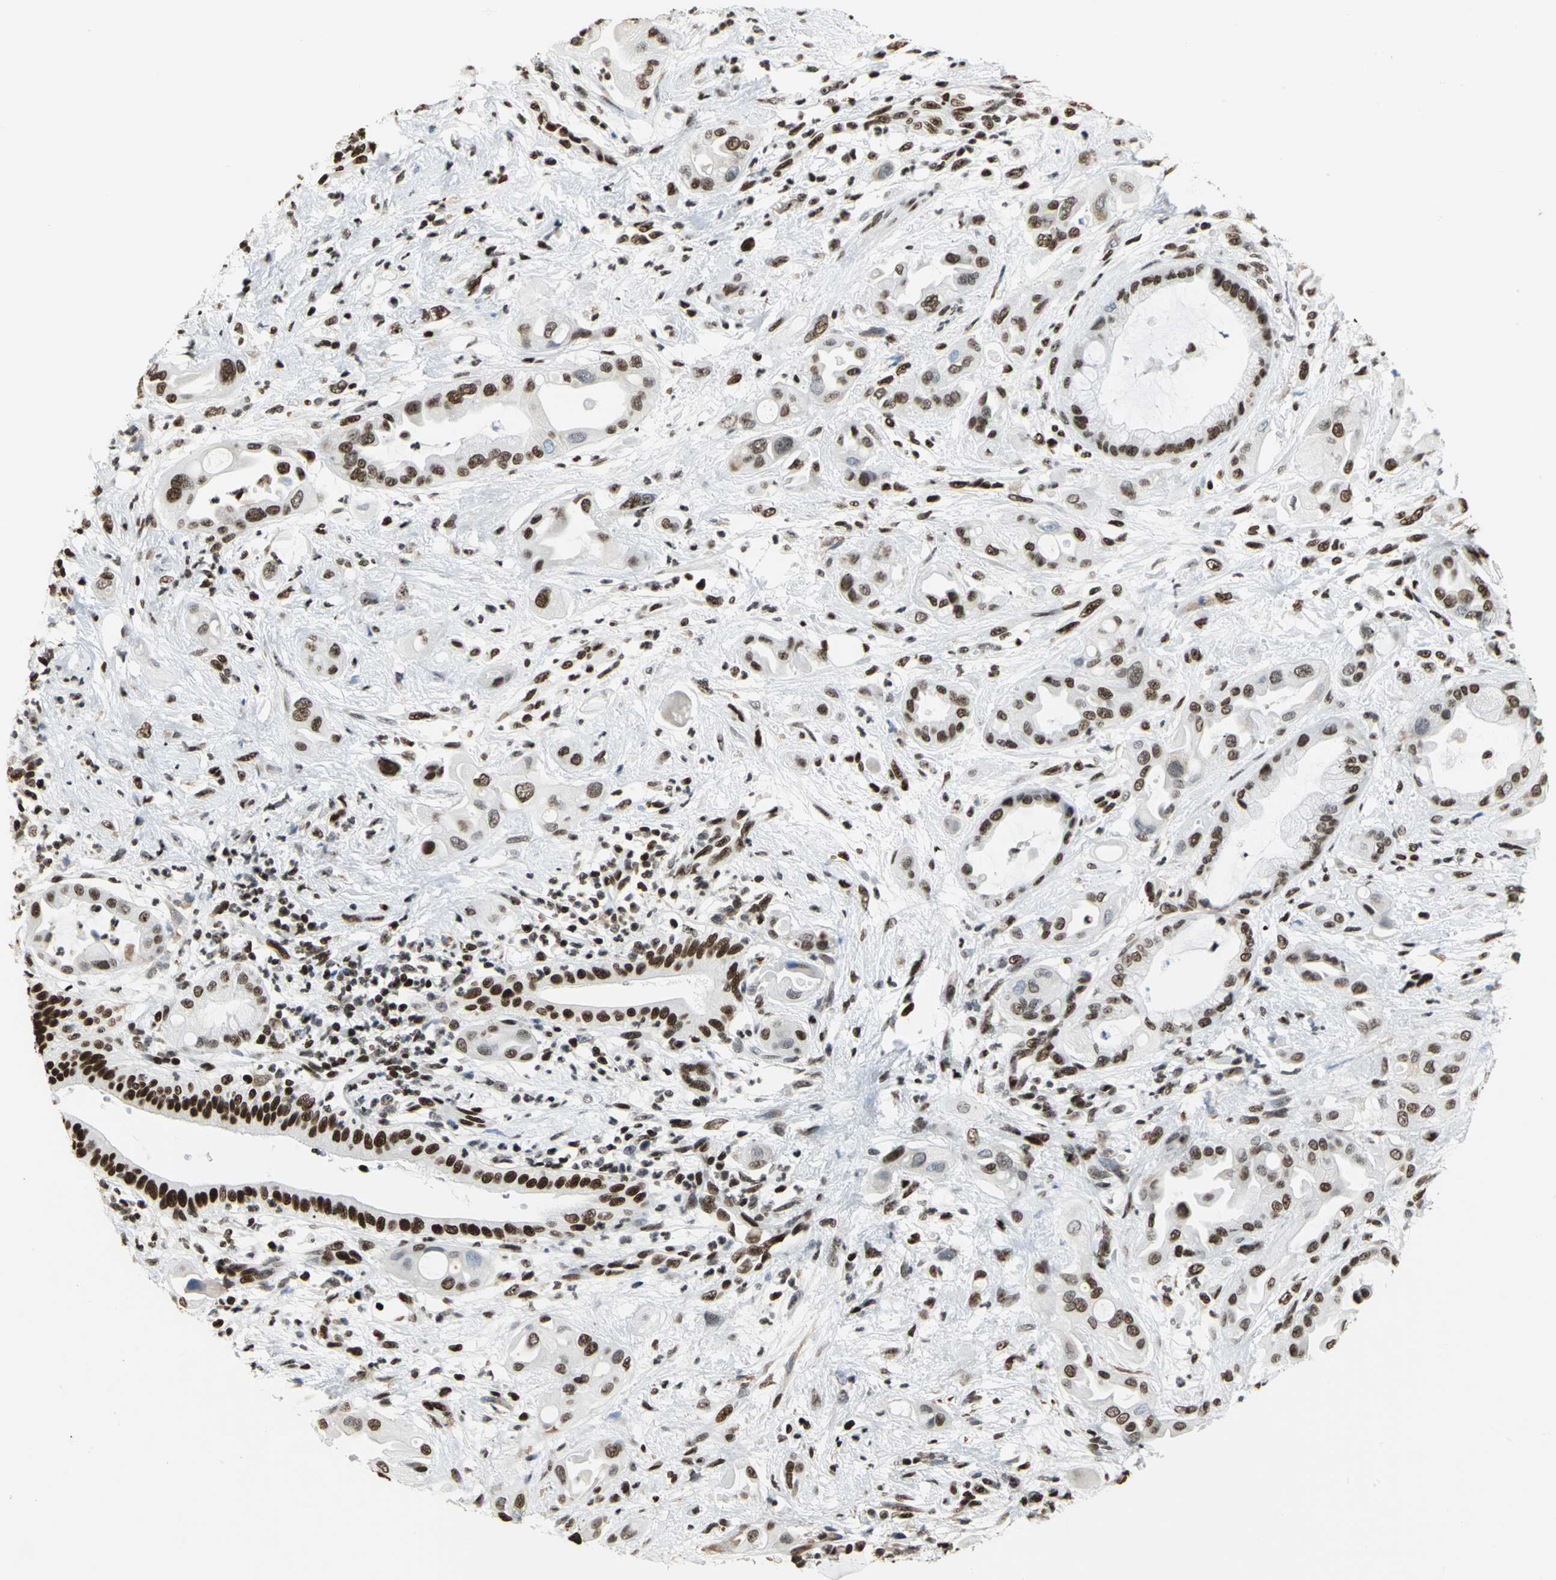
{"staining": {"intensity": "strong", "quantity": ">75%", "location": "nuclear"}, "tissue": "pancreatic cancer", "cell_type": "Tumor cells", "image_type": "cancer", "snomed": [{"axis": "morphology", "description": "Adenocarcinoma, NOS"}, {"axis": "morphology", "description": "Adenocarcinoma, metastatic, NOS"}, {"axis": "topography", "description": "Lymph node"}, {"axis": "topography", "description": "Pancreas"}, {"axis": "topography", "description": "Duodenum"}], "caption": "Immunohistochemistry staining of pancreatic cancer, which displays high levels of strong nuclear expression in about >75% of tumor cells indicating strong nuclear protein staining. The staining was performed using DAB (brown) for protein detection and nuclei were counterstained in hematoxylin (blue).", "gene": "HMGB1", "patient": {"sex": "female", "age": 64}}